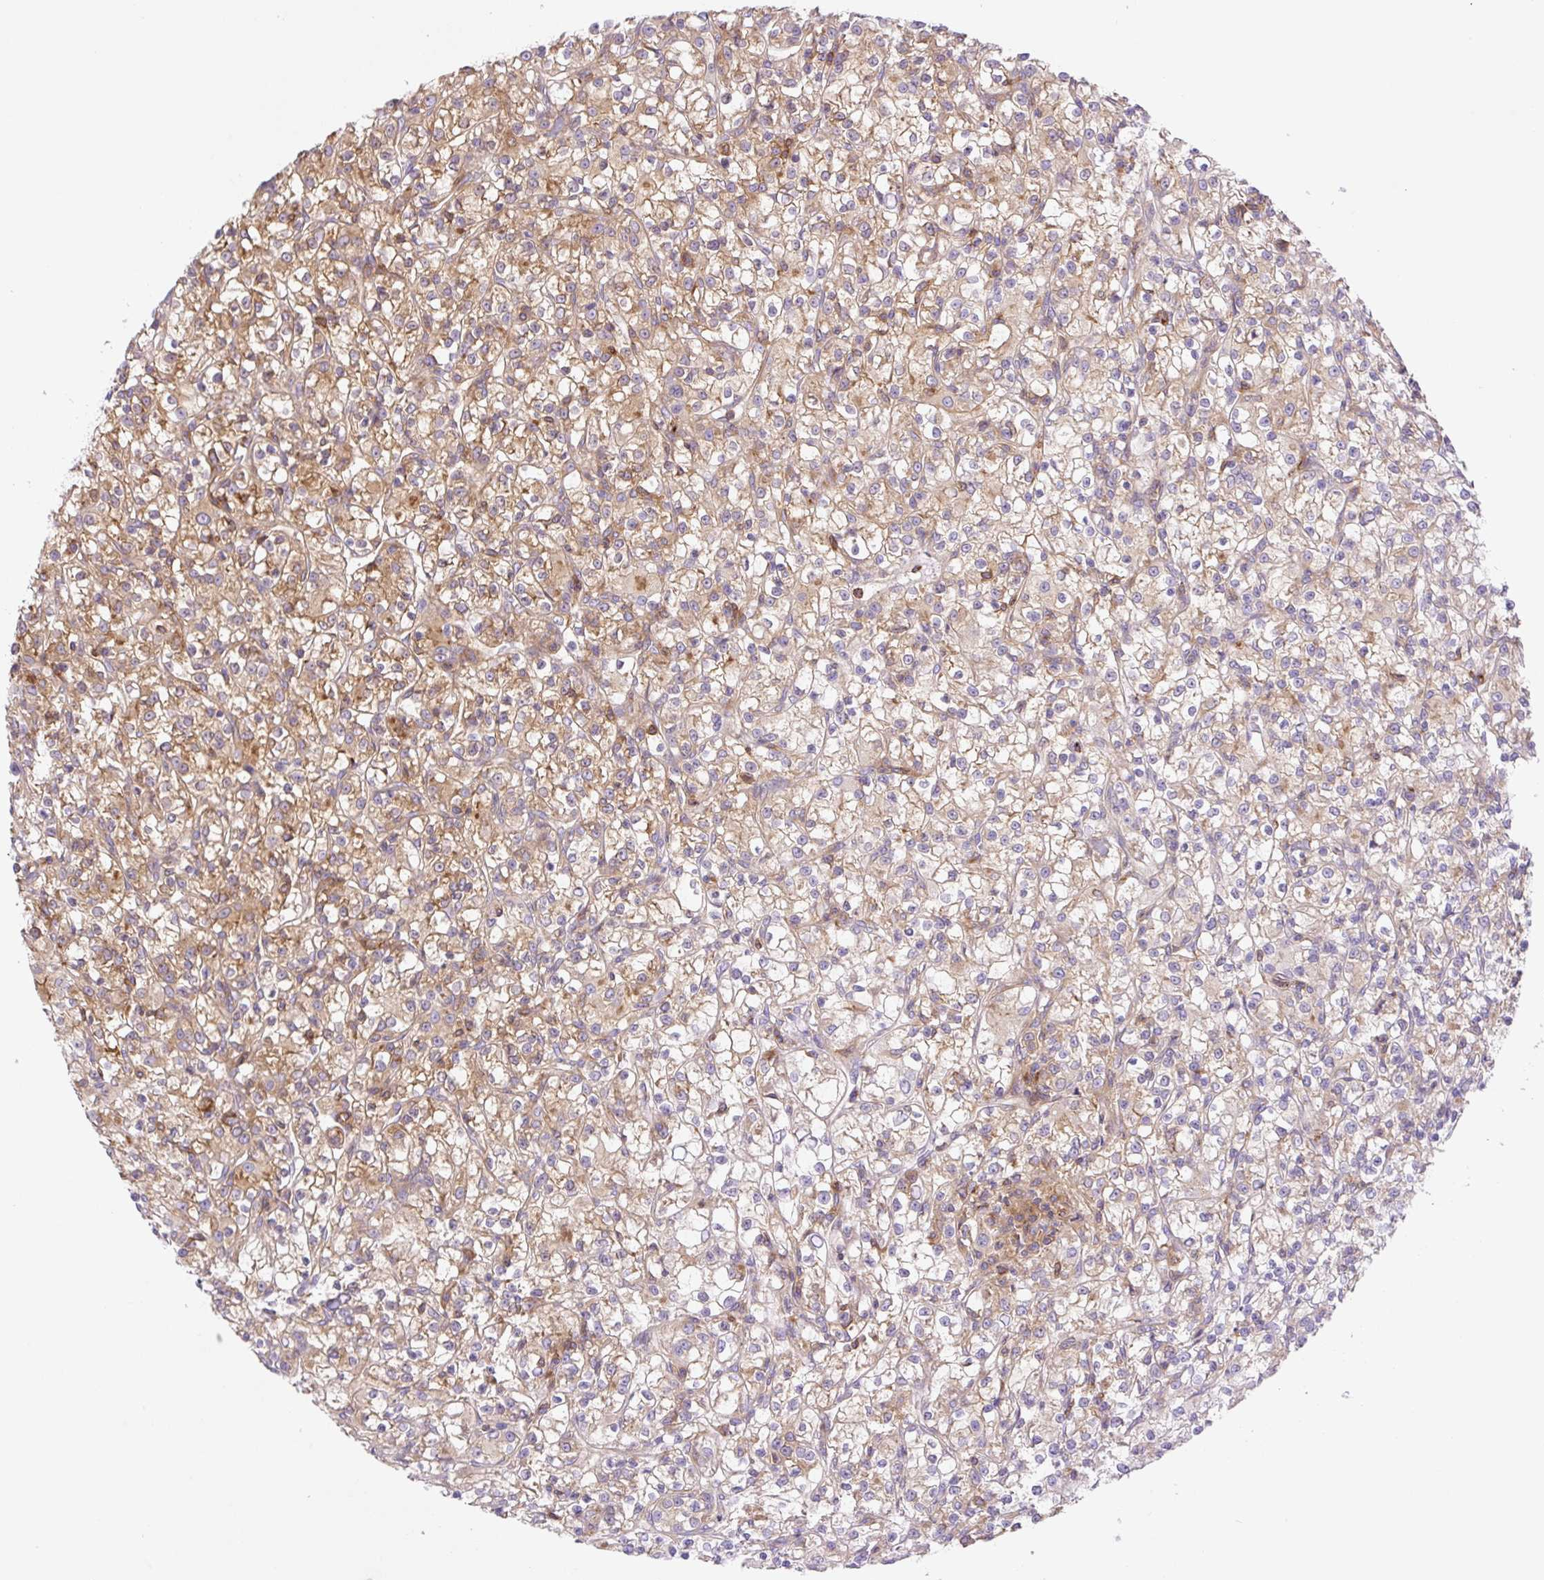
{"staining": {"intensity": "moderate", "quantity": ">75%", "location": "cytoplasmic/membranous"}, "tissue": "renal cancer", "cell_type": "Tumor cells", "image_type": "cancer", "snomed": [{"axis": "morphology", "description": "Adenocarcinoma, NOS"}, {"axis": "topography", "description": "Kidney"}], "caption": "Renal cancer stained for a protein shows moderate cytoplasmic/membranous positivity in tumor cells.", "gene": "DNM2", "patient": {"sex": "female", "age": 59}}